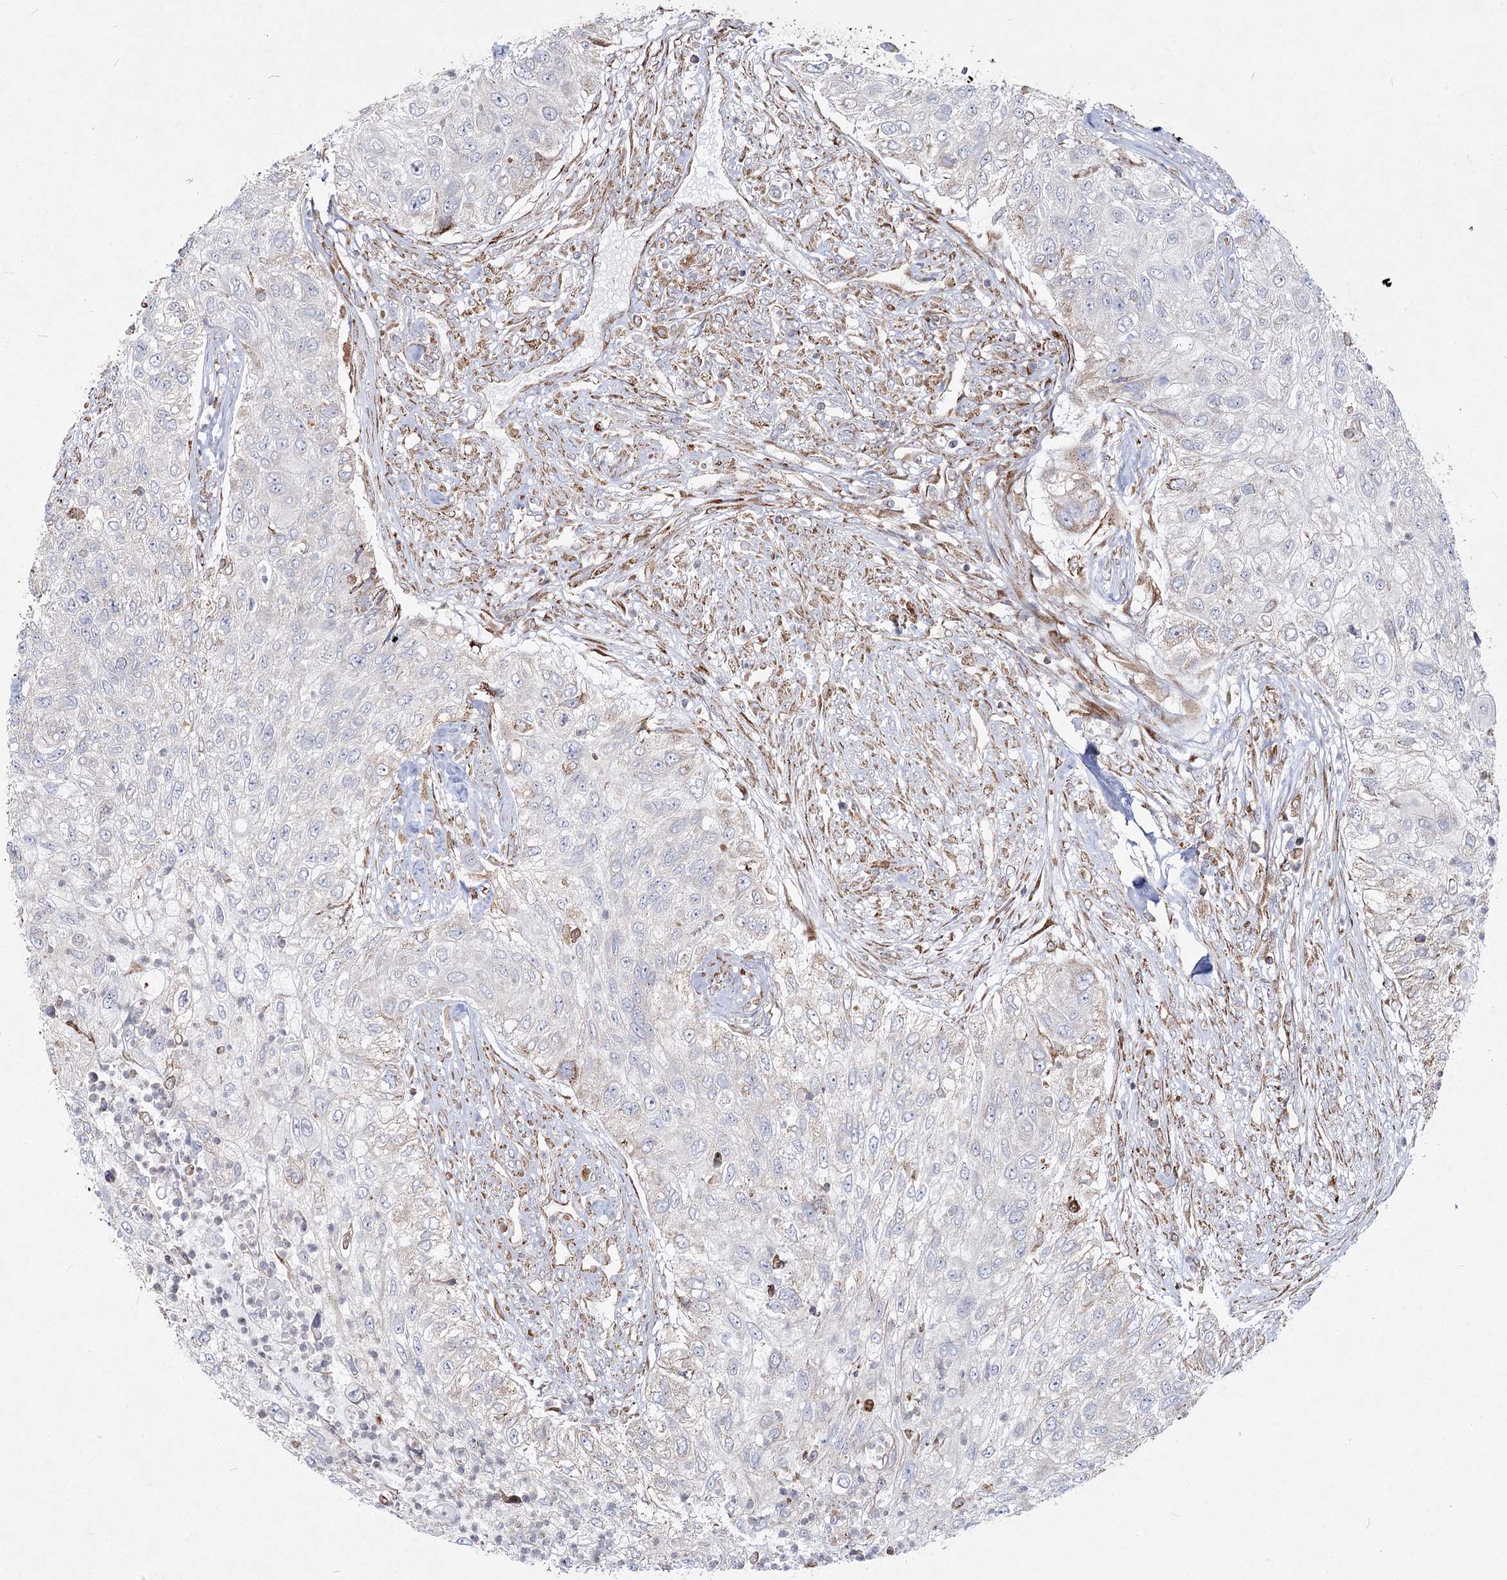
{"staining": {"intensity": "negative", "quantity": "none", "location": "none"}, "tissue": "urothelial cancer", "cell_type": "Tumor cells", "image_type": "cancer", "snomed": [{"axis": "morphology", "description": "Urothelial carcinoma, High grade"}, {"axis": "topography", "description": "Urinary bladder"}], "caption": "IHC photomicrograph of high-grade urothelial carcinoma stained for a protein (brown), which demonstrates no positivity in tumor cells. (DAB (3,3'-diaminobenzidine) immunohistochemistry (IHC), high magnification).", "gene": "NHLRC2", "patient": {"sex": "female", "age": 60}}